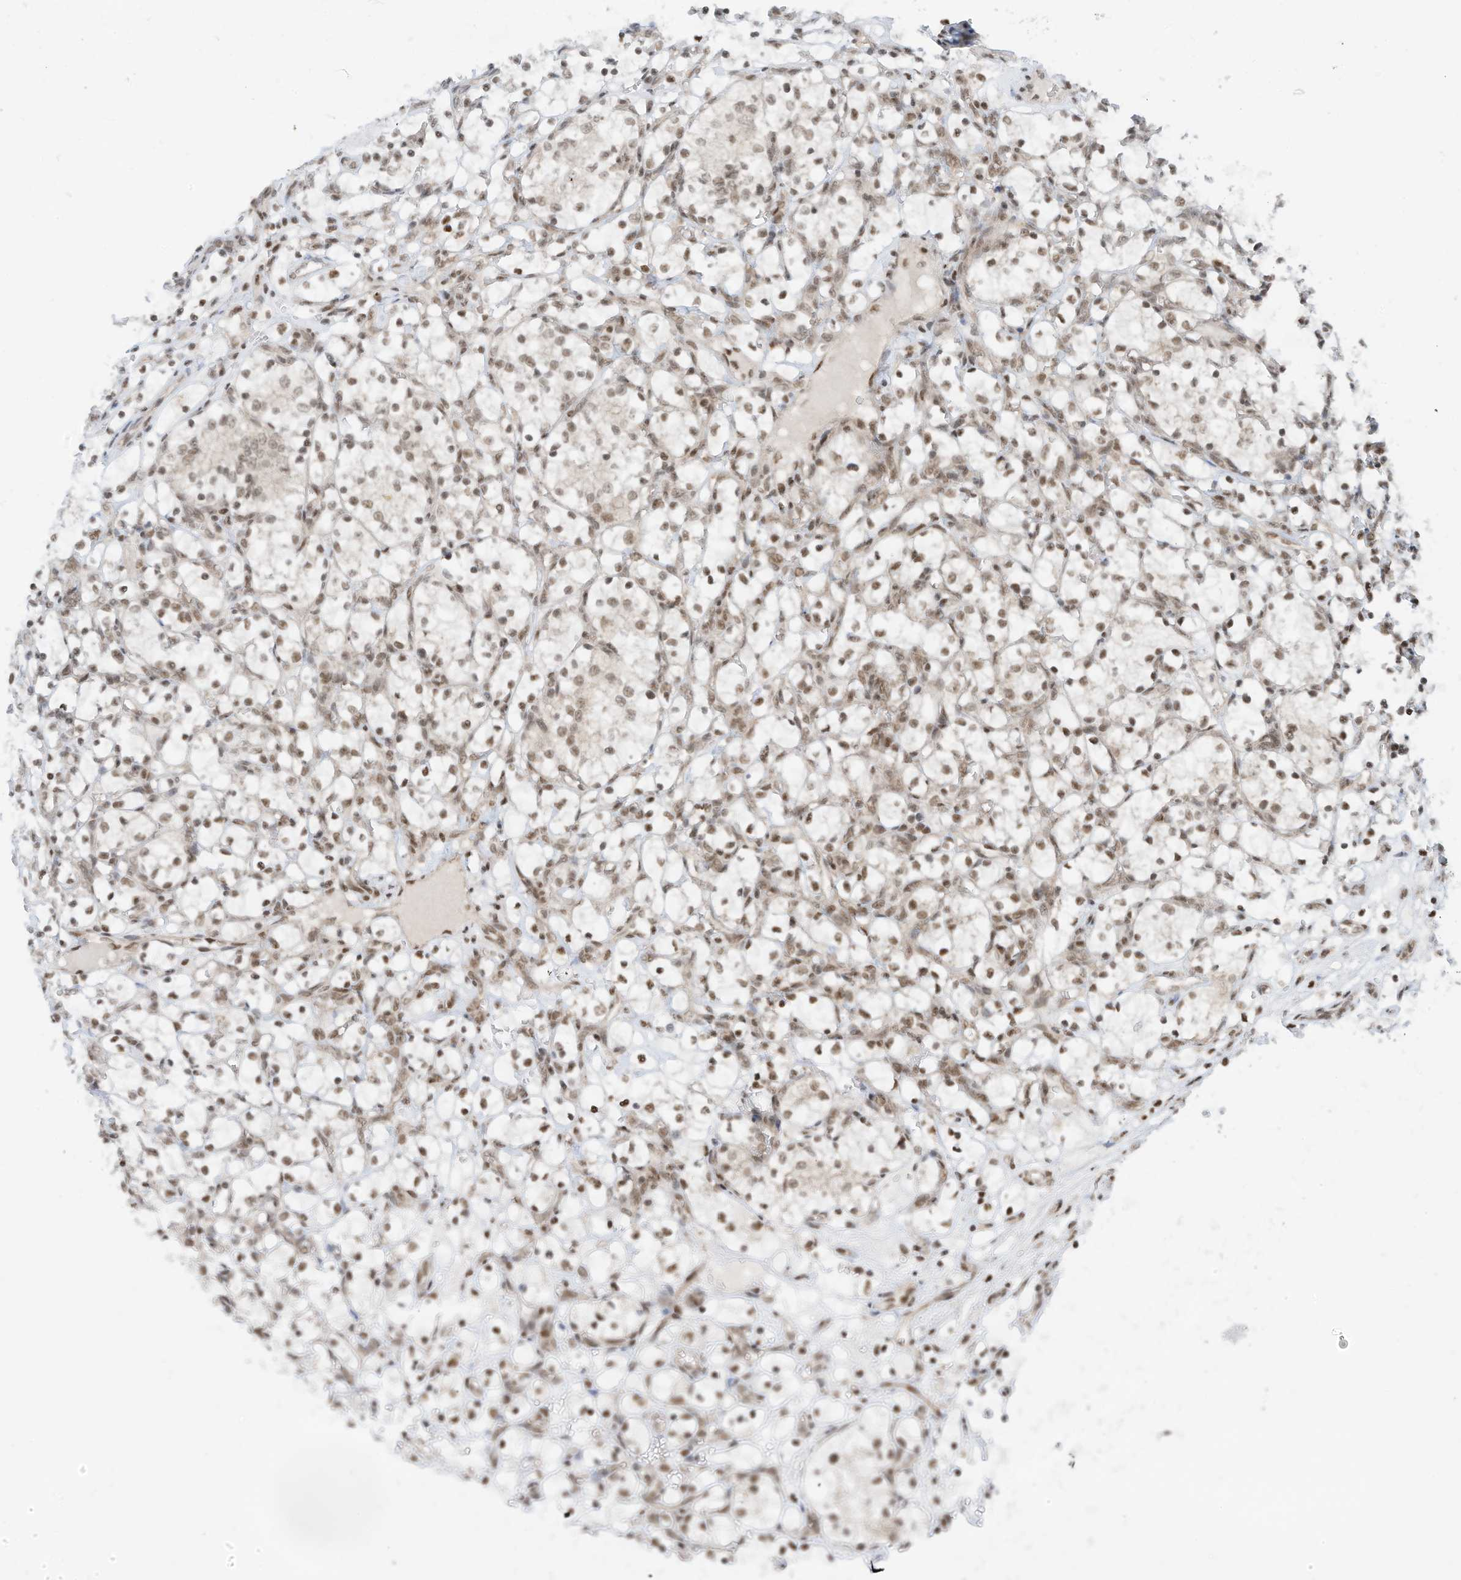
{"staining": {"intensity": "weak", "quantity": "<25%", "location": "nuclear"}, "tissue": "renal cancer", "cell_type": "Tumor cells", "image_type": "cancer", "snomed": [{"axis": "morphology", "description": "Adenocarcinoma, NOS"}, {"axis": "topography", "description": "Kidney"}], "caption": "Human renal cancer stained for a protein using immunohistochemistry (IHC) displays no expression in tumor cells.", "gene": "AURKAIP1", "patient": {"sex": "female", "age": 69}}